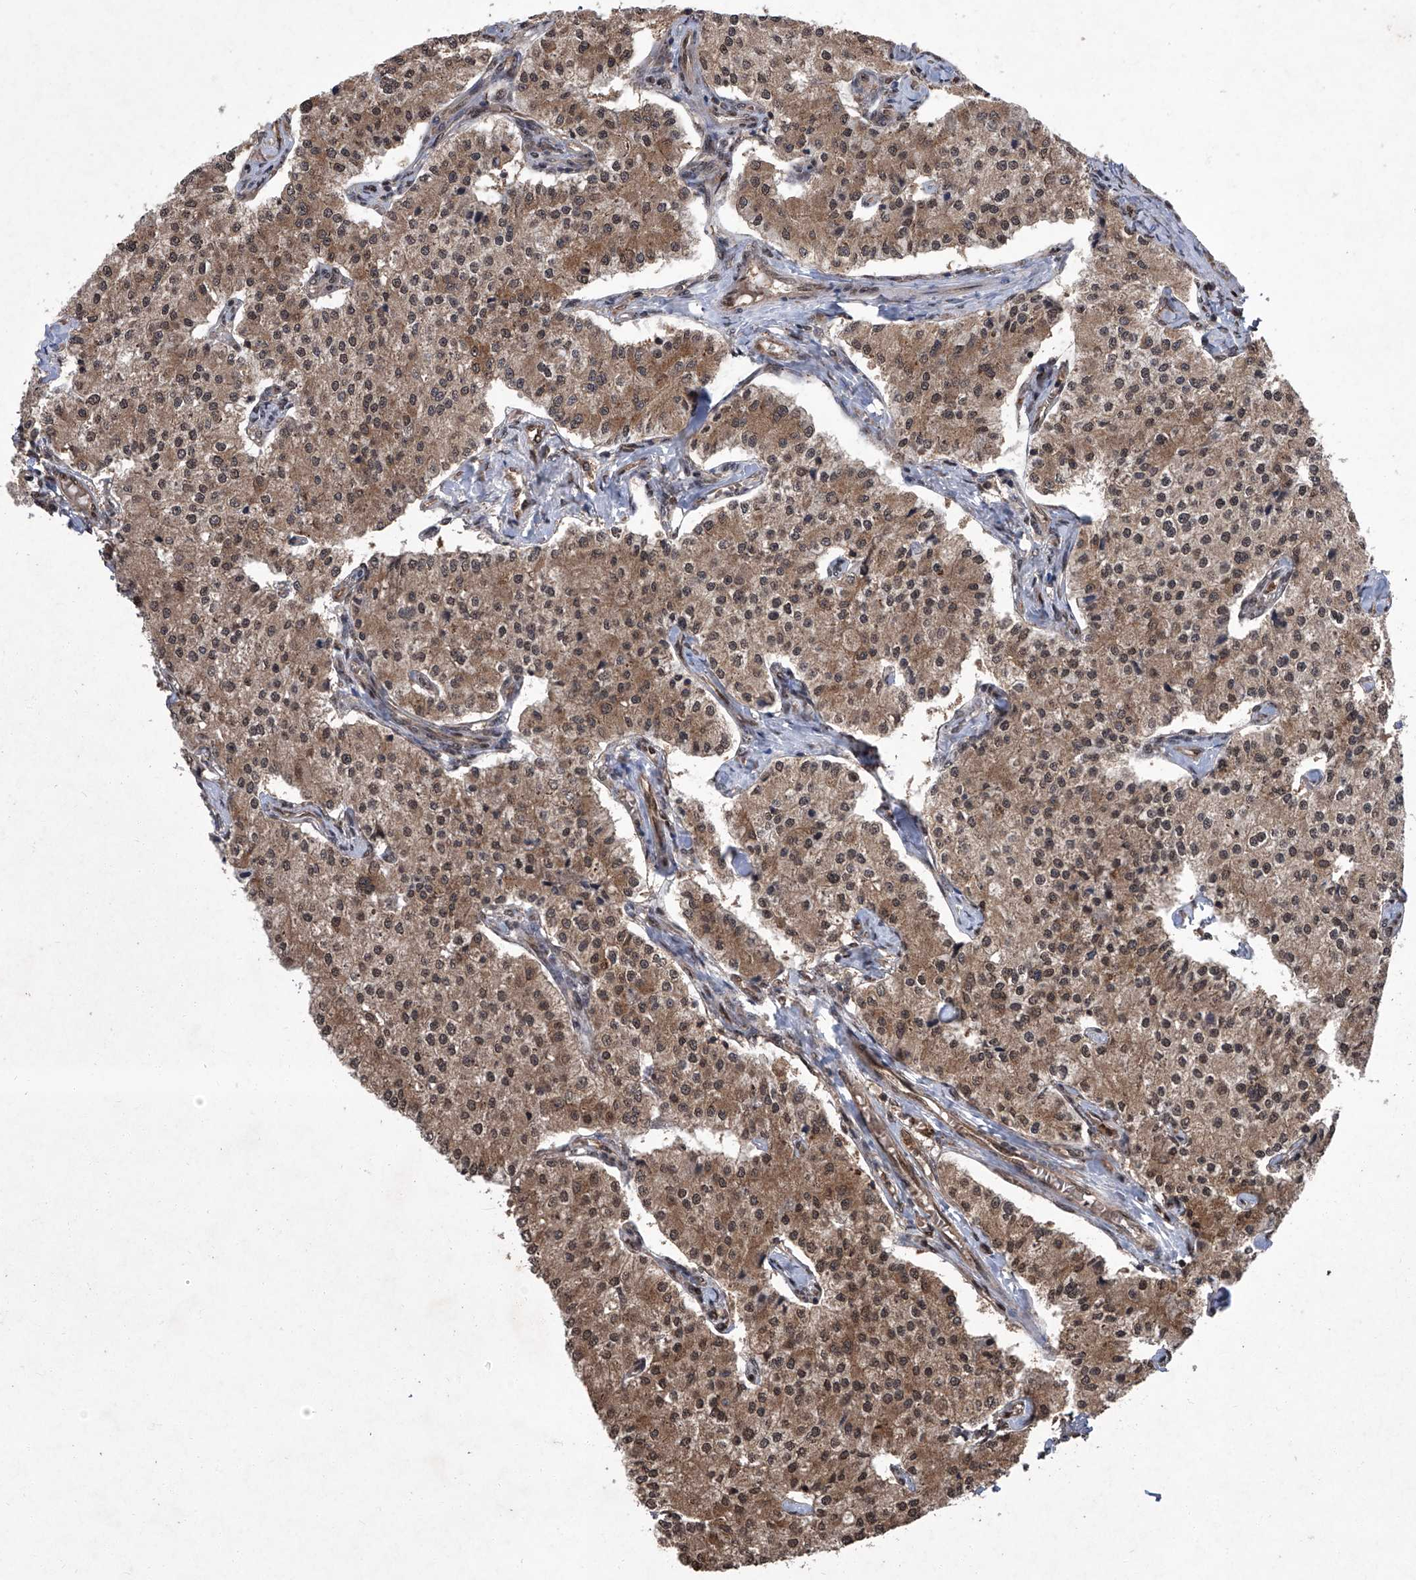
{"staining": {"intensity": "moderate", "quantity": ">75%", "location": "cytoplasmic/membranous,nuclear"}, "tissue": "carcinoid", "cell_type": "Tumor cells", "image_type": "cancer", "snomed": [{"axis": "morphology", "description": "Carcinoid, malignant, NOS"}, {"axis": "topography", "description": "Colon"}], "caption": "Immunohistochemistry image of neoplastic tissue: carcinoid stained using IHC demonstrates medium levels of moderate protein expression localized specifically in the cytoplasmic/membranous and nuclear of tumor cells, appearing as a cytoplasmic/membranous and nuclear brown color.", "gene": "TSNAX", "patient": {"sex": "female", "age": 52}}